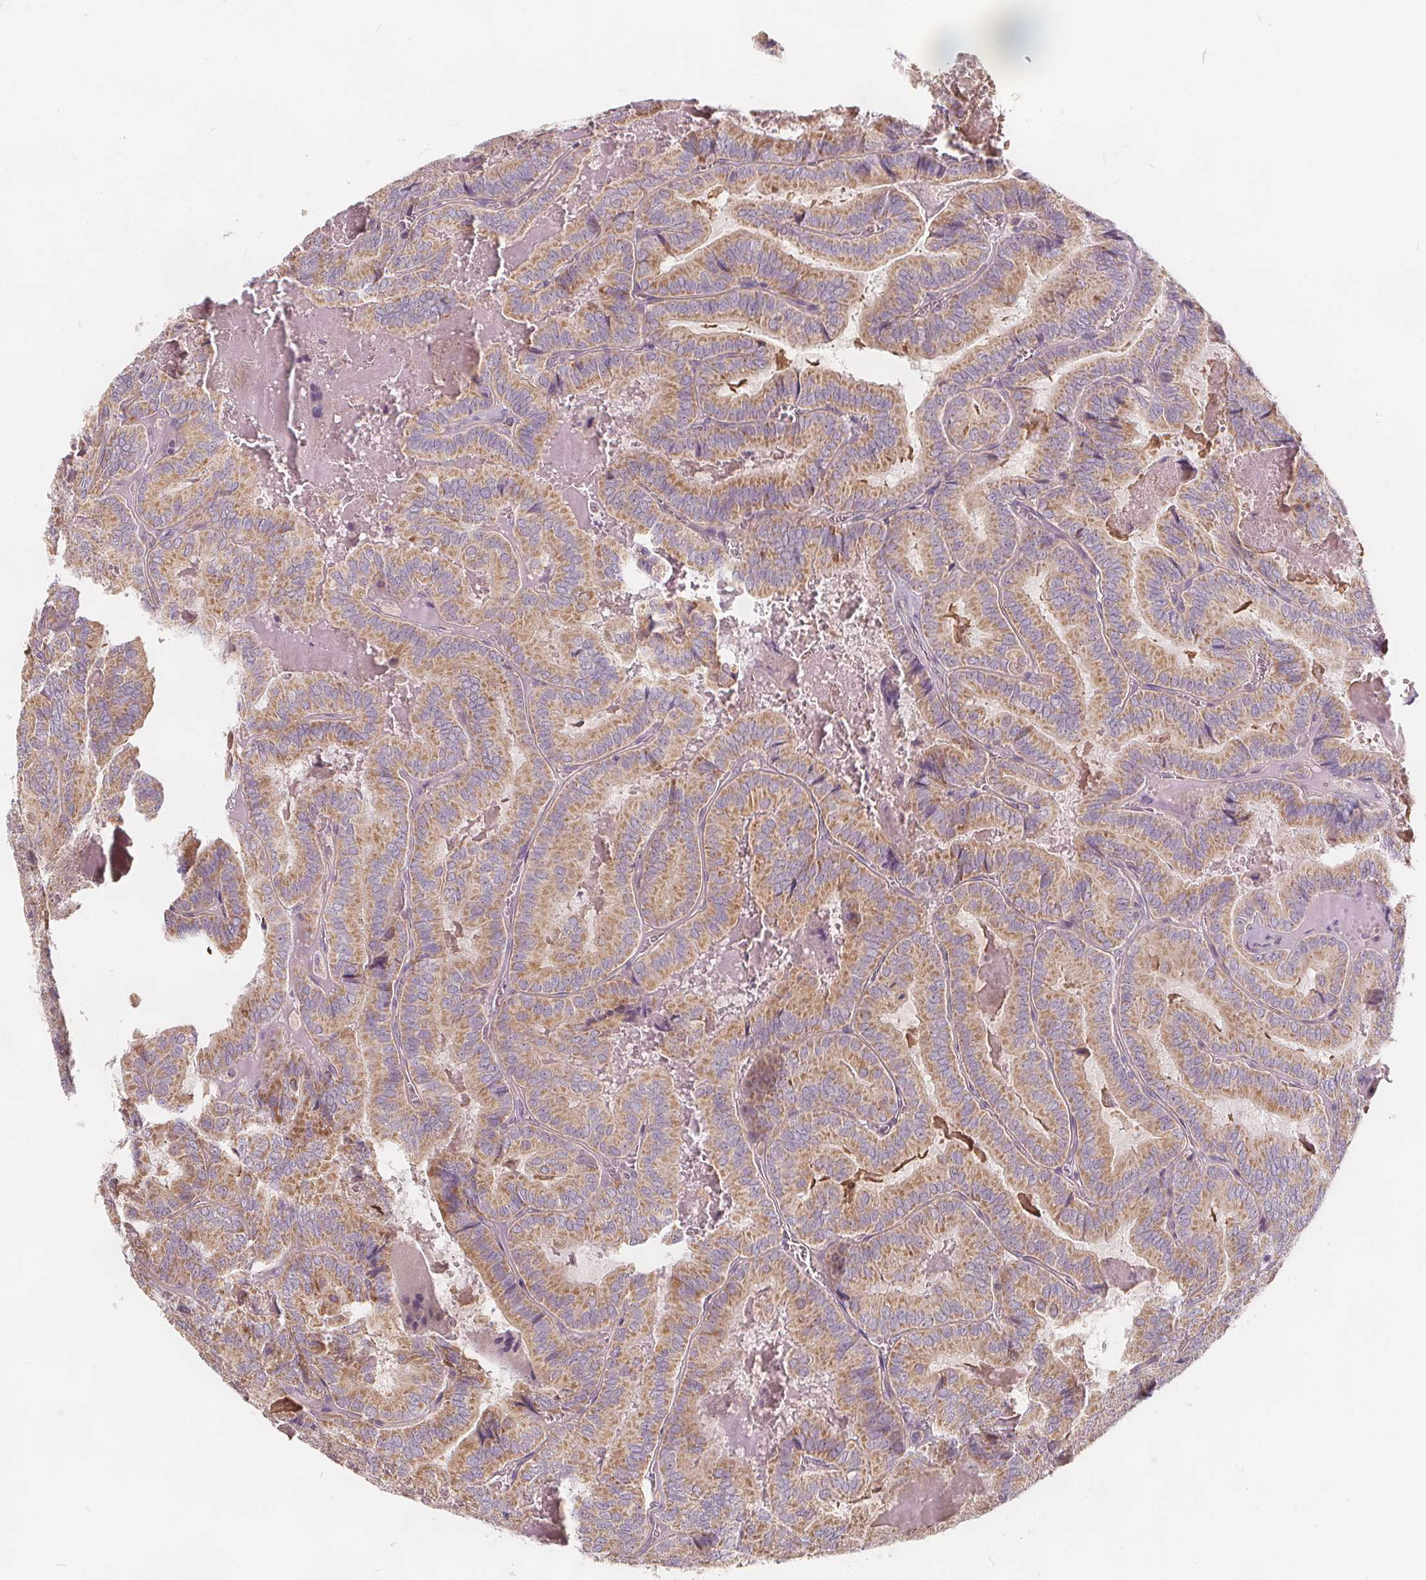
{"staining": {"intensity": "moderate", "quantity": ">75%", "location": "cytoplasmic/membranous"}, "tissue": "thyroid cancer", "cell_type": "Tumor cells", "image_type": "cancer", "snomed": [{"axis": "morphology", "description": "Papillary adenocarcinoma, NOS"}, {"axis": "topography", "description": "Thyroid gland"}], "caption": "Human thyroid cancer (papillary adenocarcinoma) stained with a protein marker exhibits moderate staining in tumor cells.", "gene": "DRC3", "patient": {"sex": "female", "age": 75}}